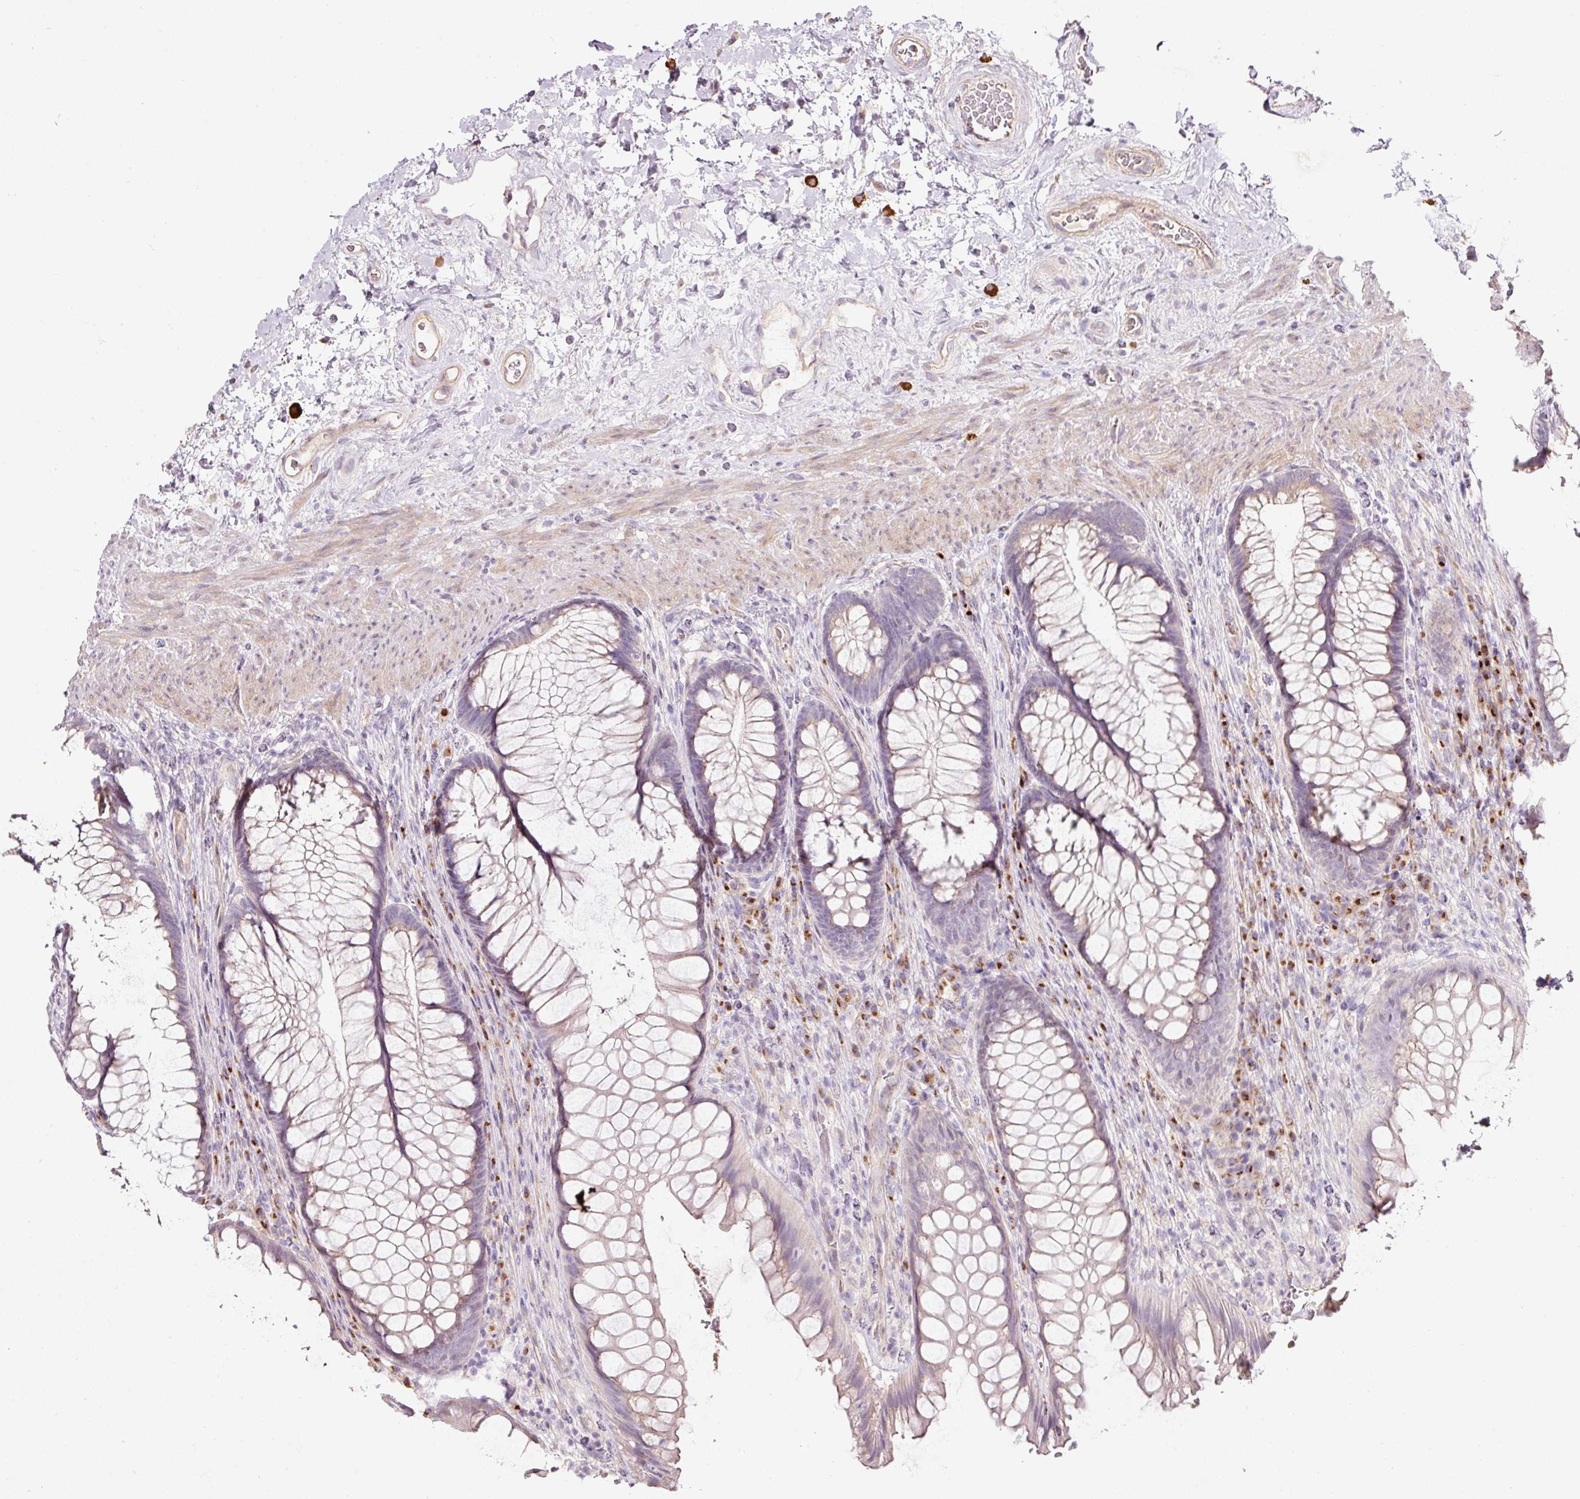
{"staining": {"intensity": "negative", "quantity": "none", "location": "none"}, "tissue": "rectum", "cell_type": "Glandular cells", "image_type": "normal", "snomed": [{"axis": "morphology", "description": "Normal tissue, NOS"}, {"axis": "topography", "description": "Rectum"}], "caption": "DAB (3,3'-diaminobenzidine) immunohistochemical staining of benign rectum displays no significant expression in glandular cells.", "gene": "NBPF11", "patient": {"sex": "male", "age": 53}}